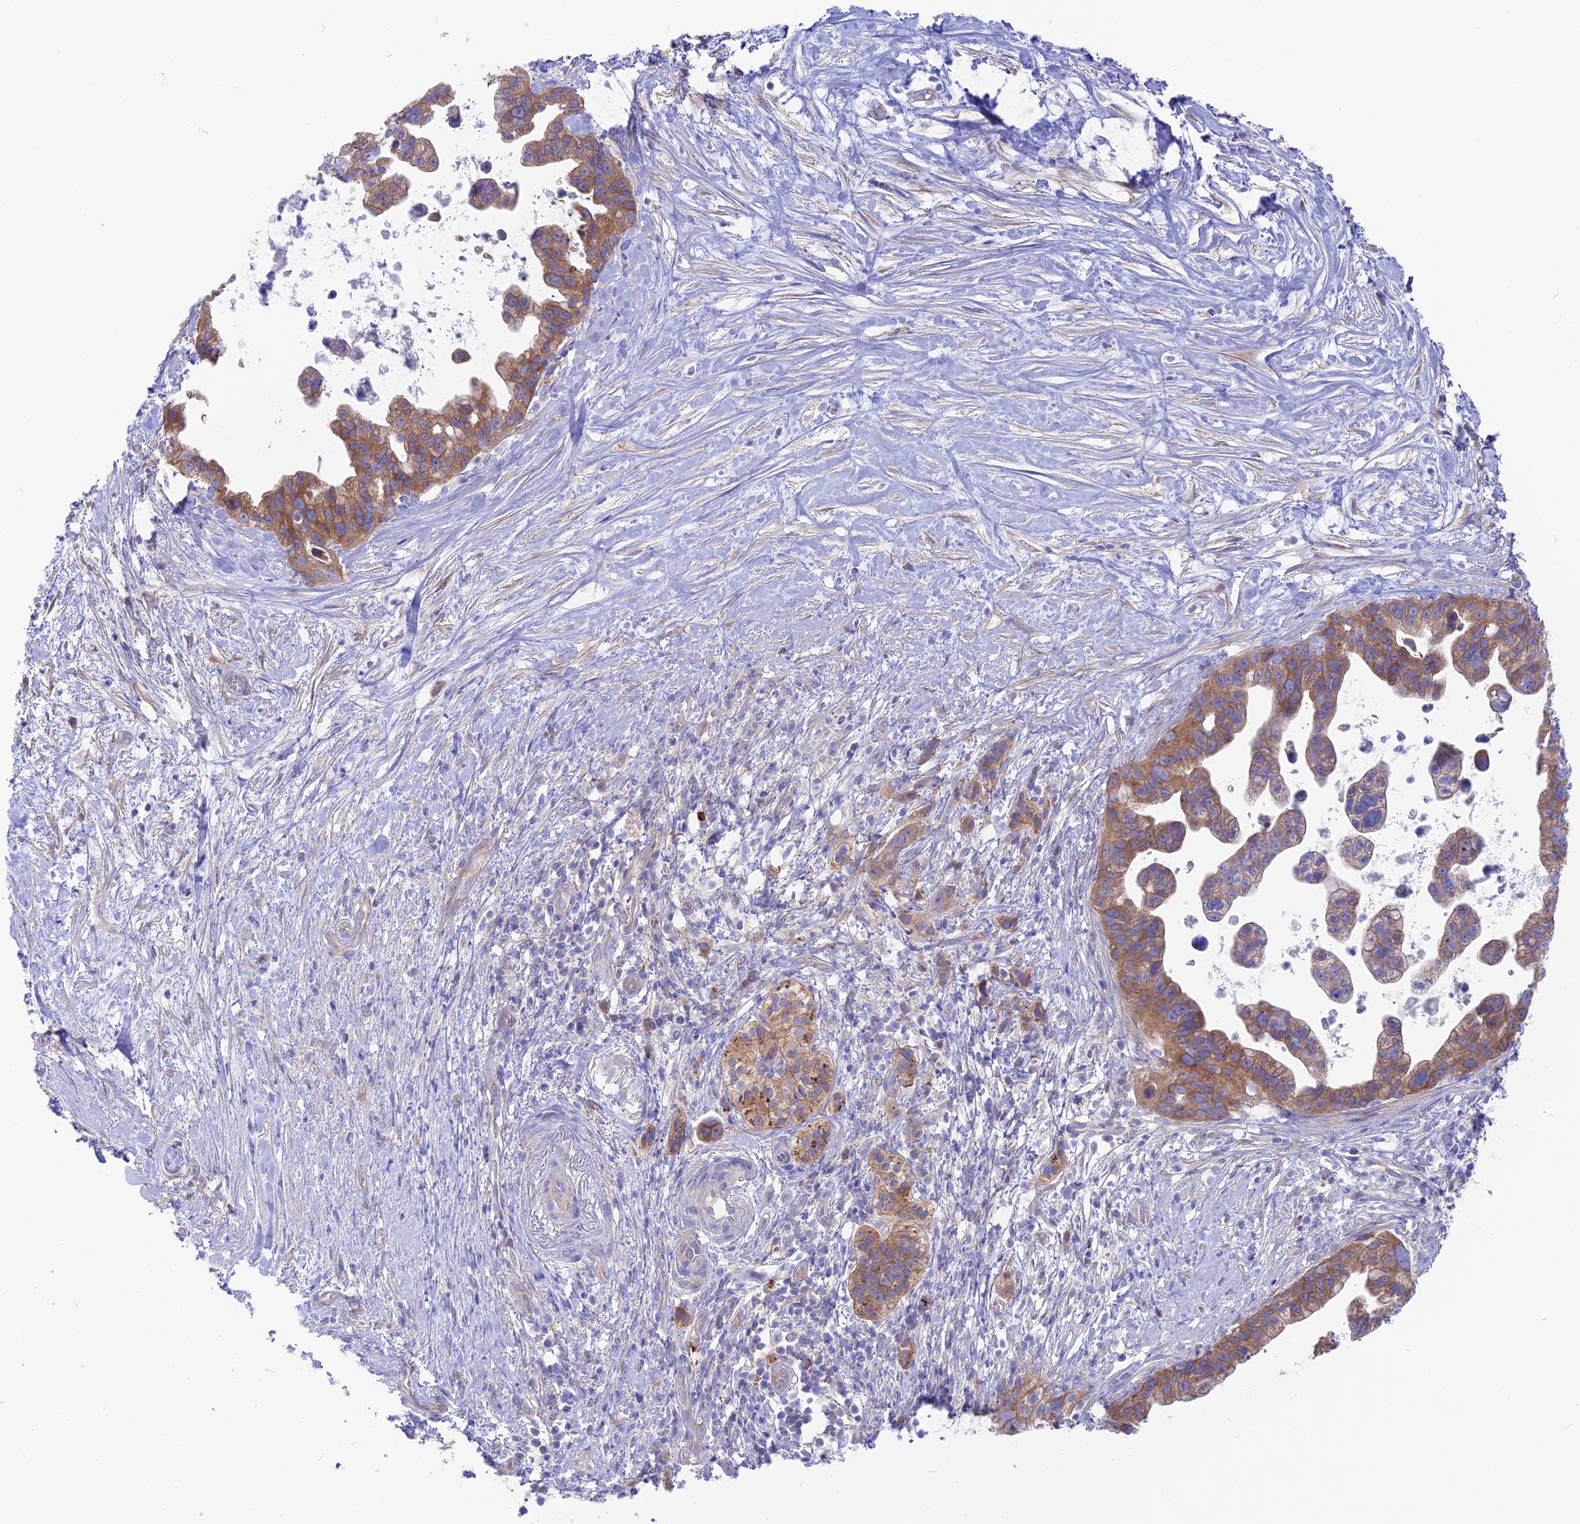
{"staining": {"intensity": "moderate", "quantity": ">75%", "location": "cytoplasmic/membranous"}, "tissue": "pancreatic cancer", "cell_type": "Tumor cells", "image_type": "cancer", "snomed": [{"axis": "morphology", "description": "Adenocarcinoma, NOS"}, {"axis": "topography", "description": "Pancreas"}], "caption": "Protein analysis of pancreatic adenocarcinoma tissue displays moderate cytoplasmic/membranous positivity in approximately >75% of tumor cells.", "gene": "LZTFL1", "patient": {"sex": "female", "age": 83}}